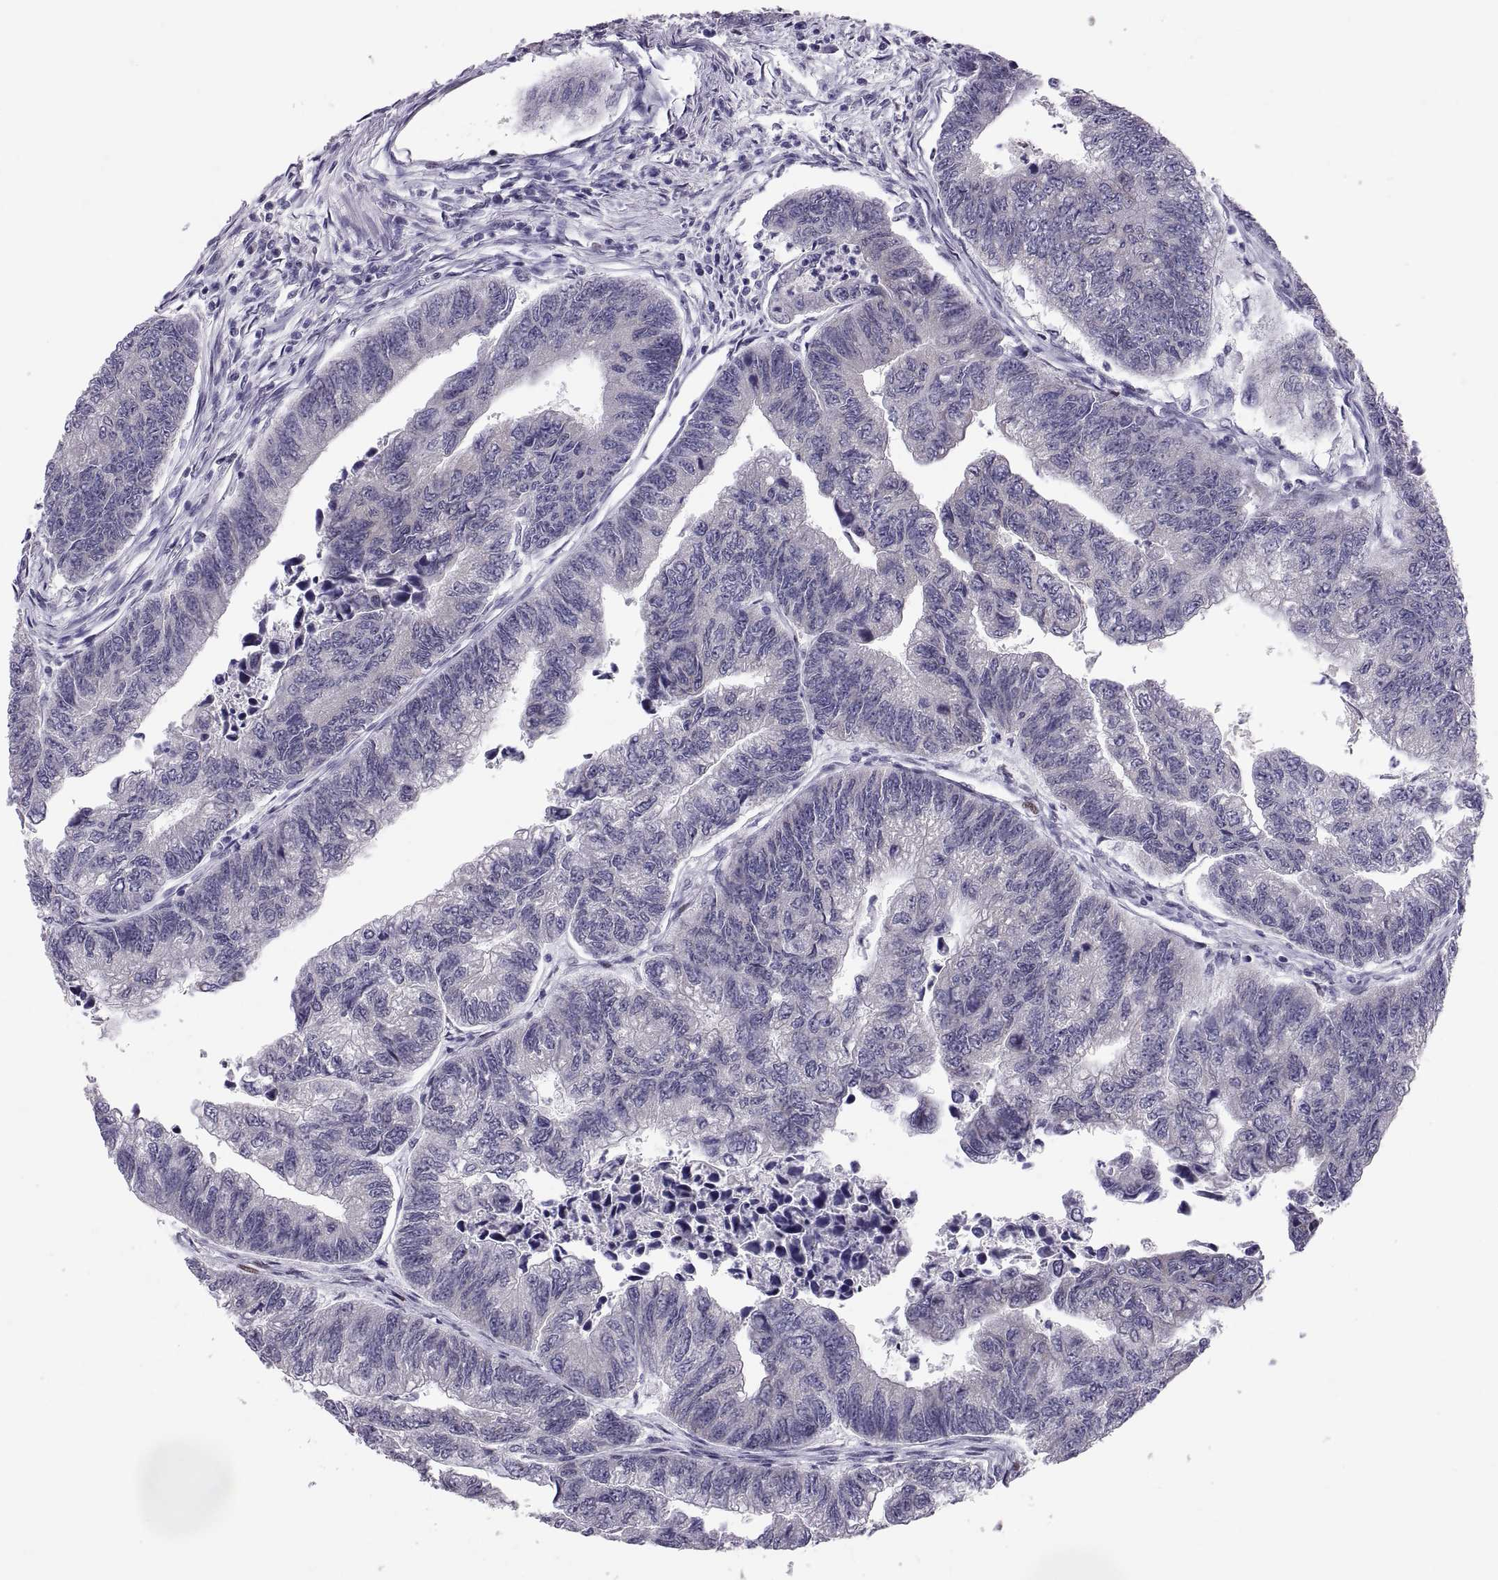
{"staining": {"intensity": "negative", "quantity": "none", "location": "none"}, "tissue": "colorectal cancer", "cell_type": "Tumor cells", "image_type": "cancer", "snomed": [{"axis": "morphology", "description": "Adenocarcinoma, NOS"}, {"axis": "topography", "description": "Colon"}], "caption": "Colorectal cancer was stained to show a protein in brown. There is no significant expression in tumor cells.", "gene": "PTN", "patient": {"sex": "female", "age": 65}}